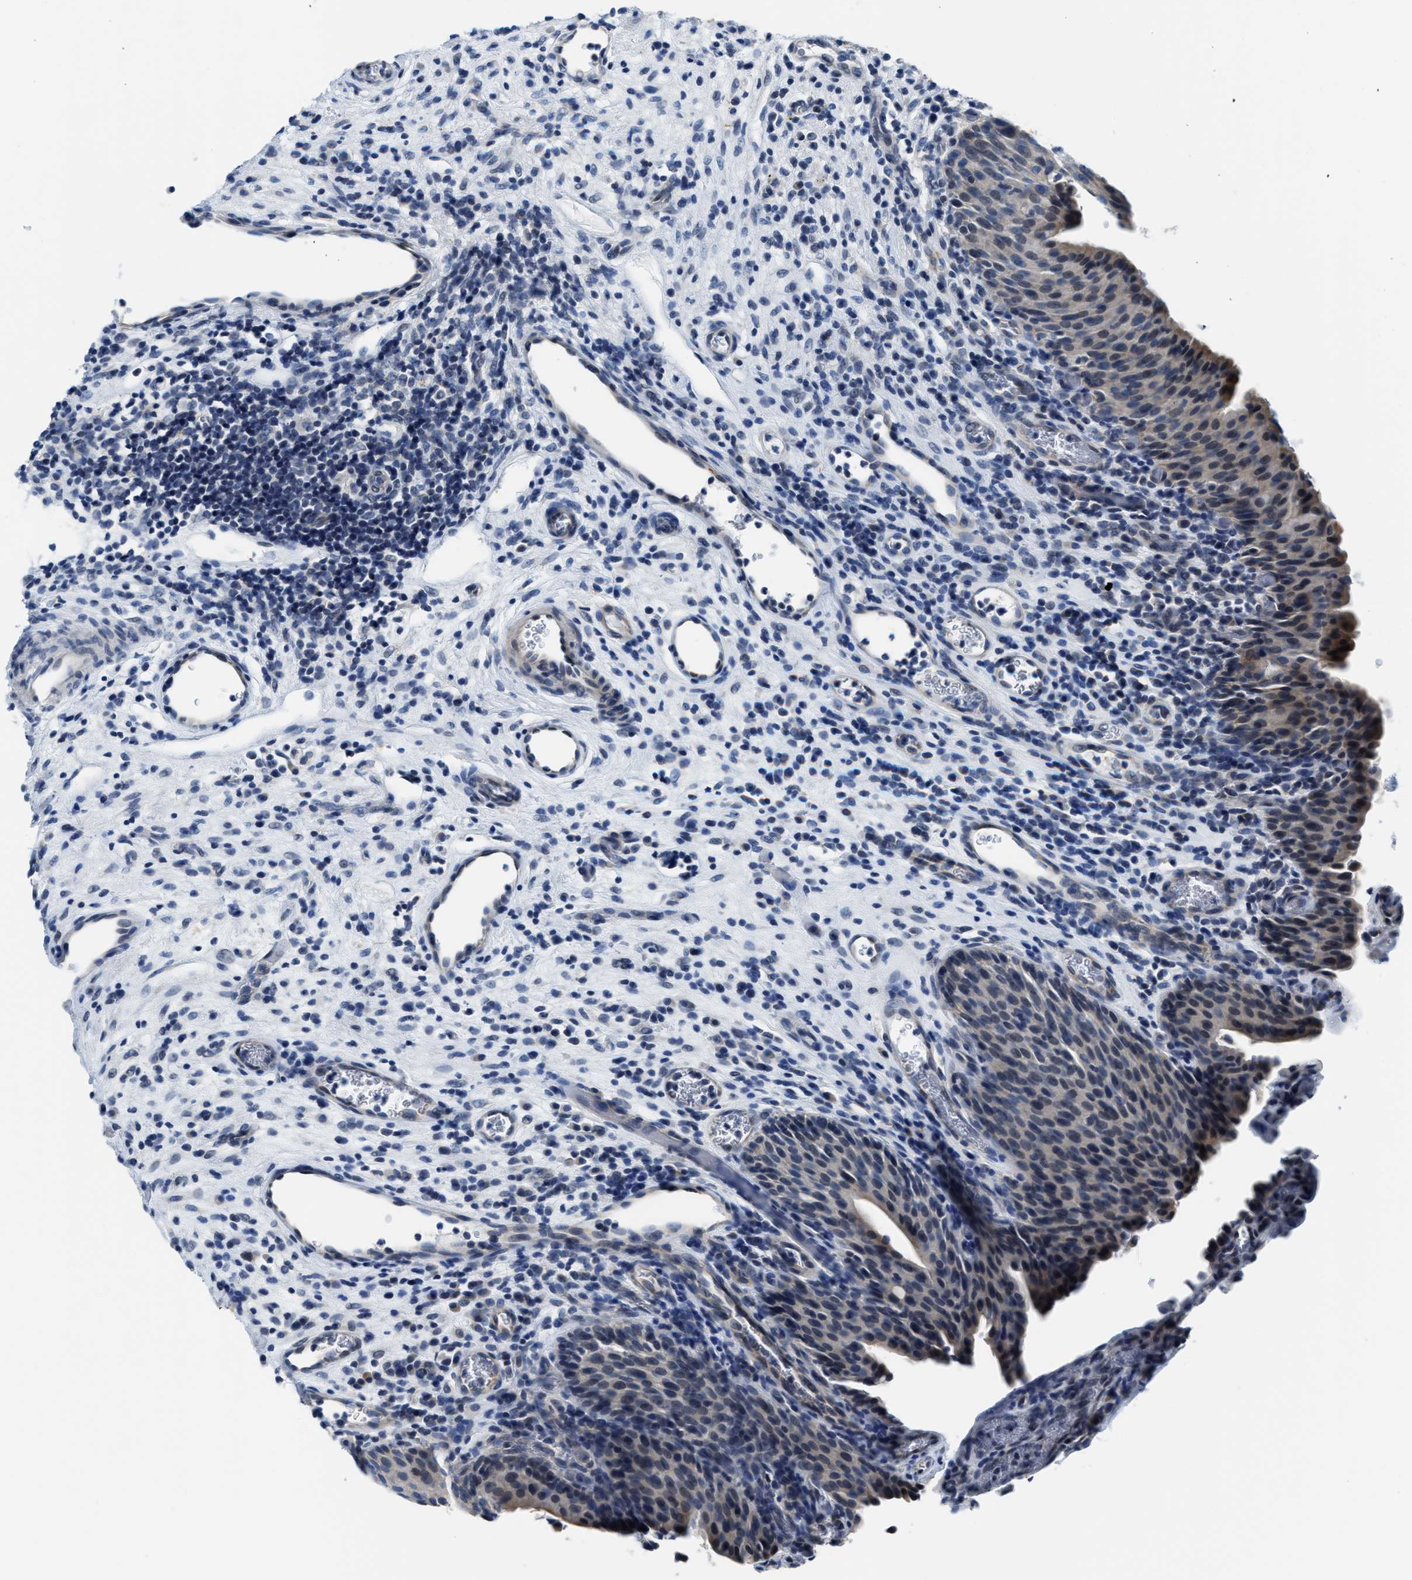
{"staining": {"intensity": "weak", "quantity": "<25%", "location": "cytoplasmic/membranous"}, "tissue": "urothelial cancer", "cell_type": "Tumor cells", "image_type": "cancer", "snomed": [{"axis": "morphology", "description": "Urothelial carcinoma, High grade"}, {"axis": "topography", "description": "Urinary bladder"}], "caption": "Image shows no protein staining in tumor cells of urothelial cancer tissue.", "gene": "ASZ1", "patient": {"sex": "male", "age": 74}}